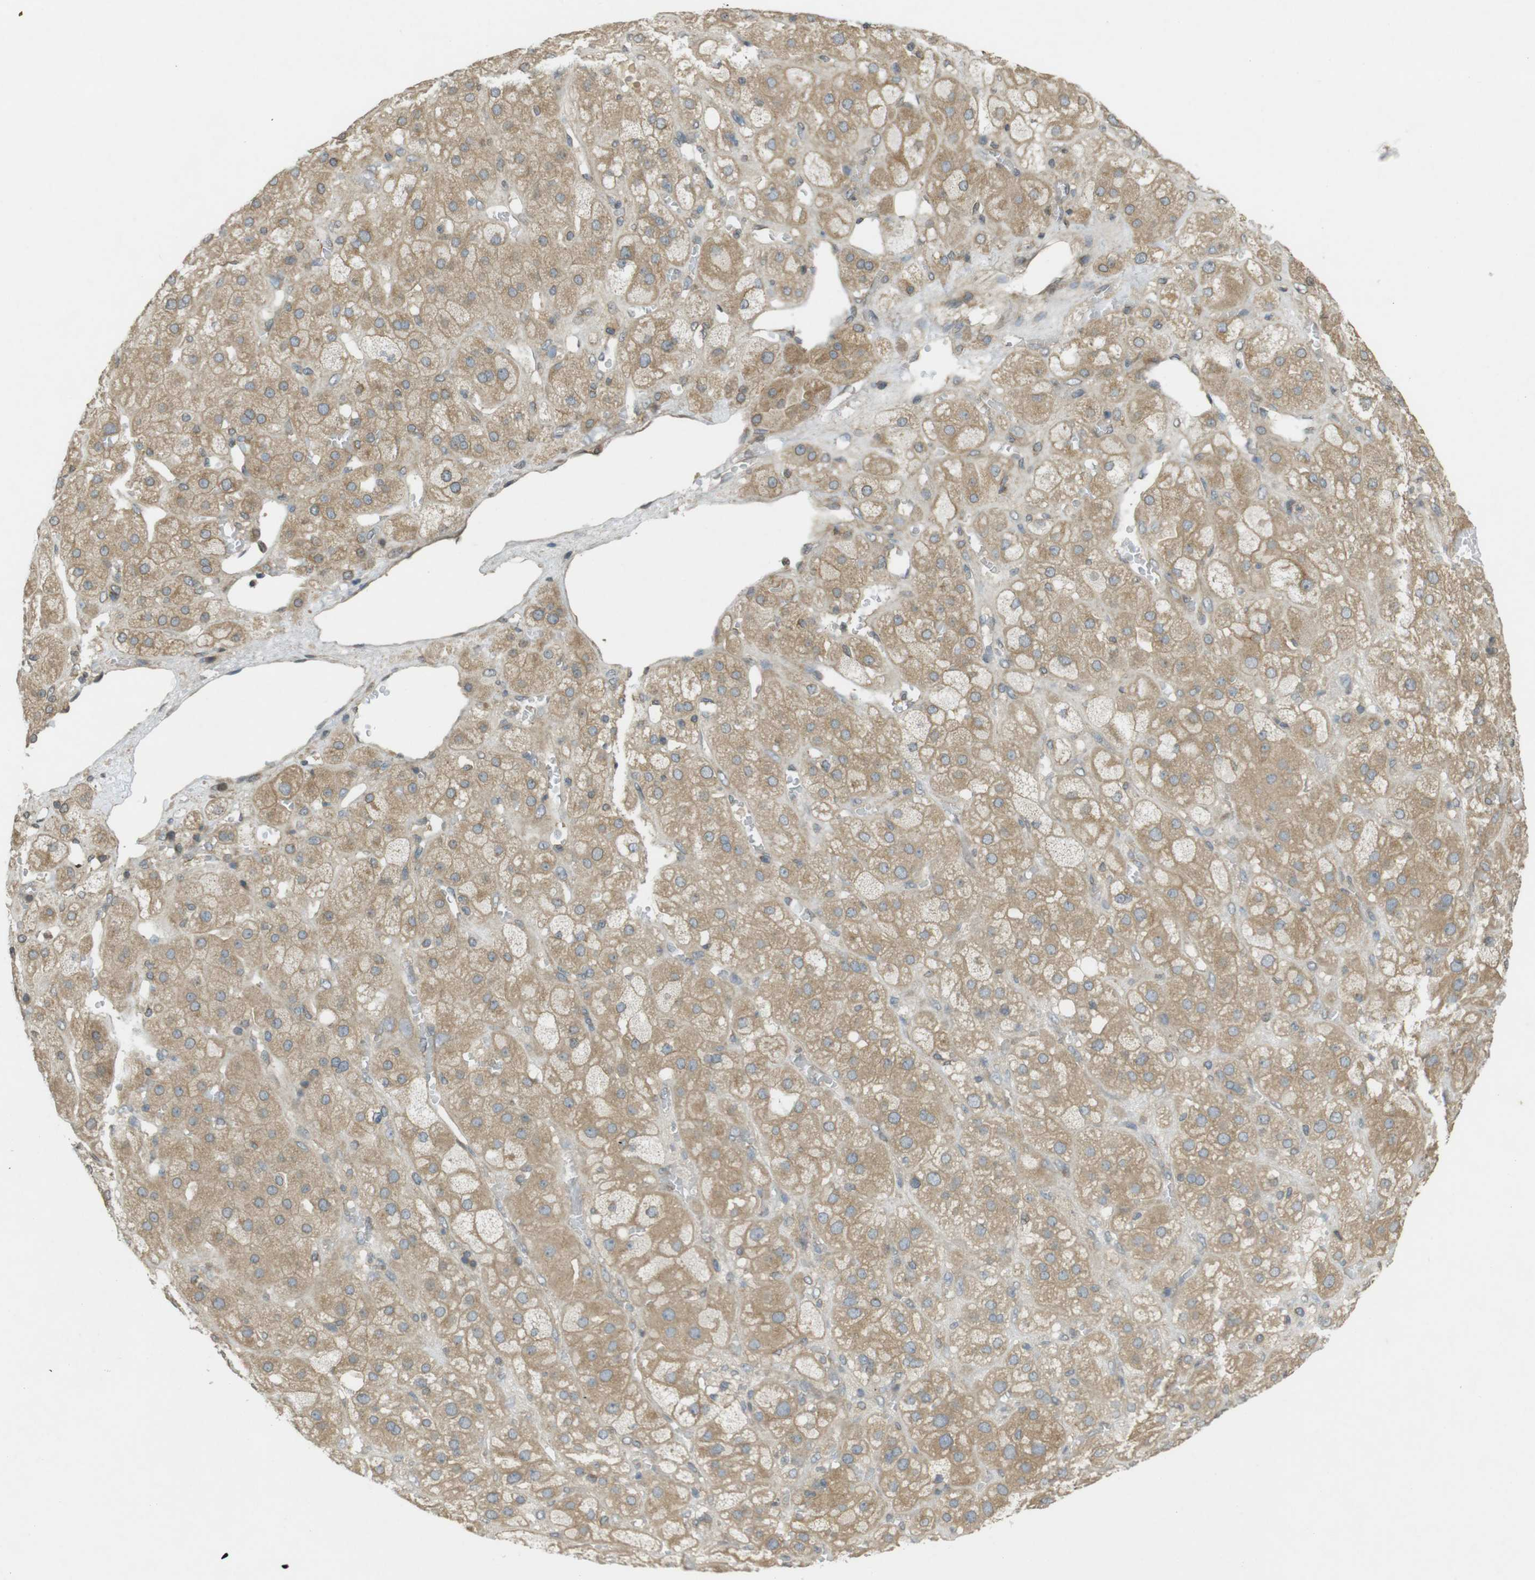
{"staining": {"intensity": "moderate", "quantity": ">75%", "location": "cytoplasmic/membranous"}, "tissue": "adrenal gland", "cell_type": "Glandular cells", "image_type": "normal", "snomed": [{"axis": "morphology", "description": "Normal tissue, NOS"}, {"axis": "topography", "description": "Adrenal gland"}], "caption": "Adrenal gland stained with immunohistochemistry displays moderate cytoplasmic/membranous positivity in about >75% of glandular cells. Ihc stains the protein of interest in brown and the nuclei are stained blue.", "gene": "KIF5B", "patient": {"sex": "female", "age": 47}}